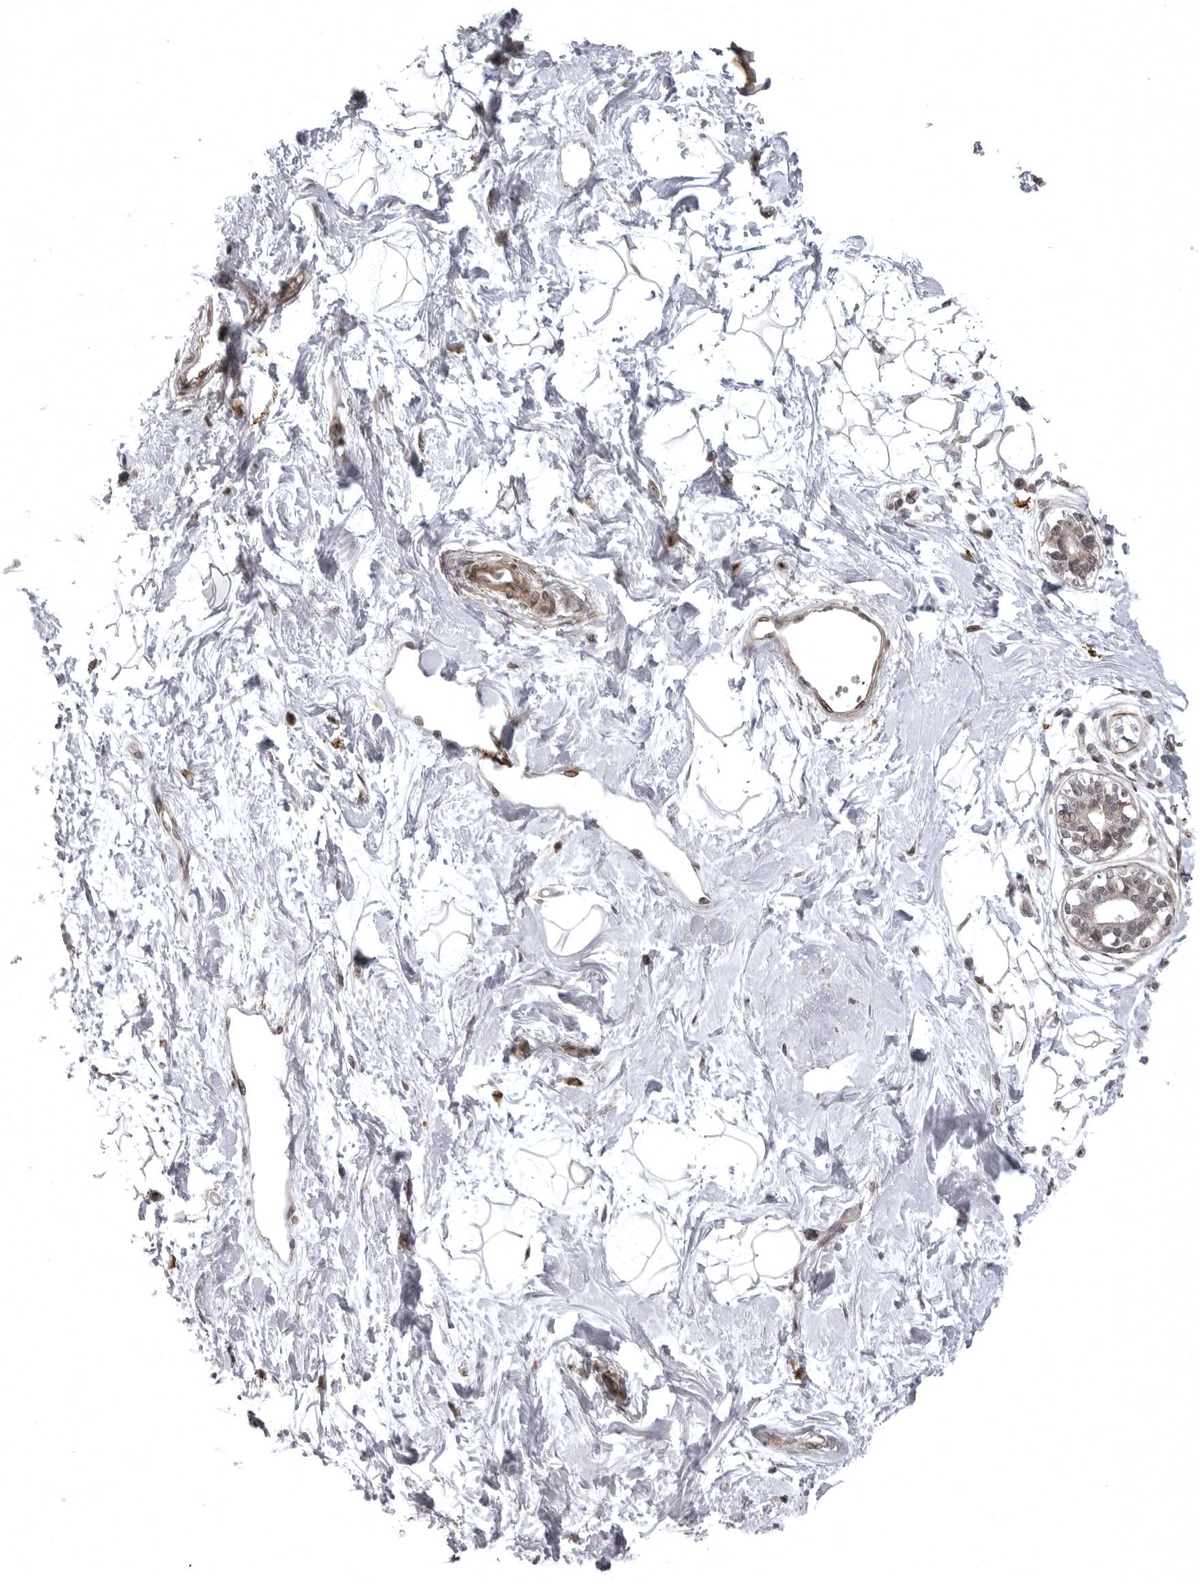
{"staining": {"intensity": "weak", "quantity": "<25%", "location": "nuclear"}, "tissue": "breast", "cell_type": "Adipocytes", "image_type": "normal", "snomed": [{"axis": "morphology", "description": "Normal tissue, NOS"}, {"axis": "topography", "description": "Breast"}], "caption": "Adipocytes show no significant protein expression in benign breast. (DAB (3,3'-diaminobenzidine) IHC visualized using brightfield microscopy, high magnification).", "gene": "SNX16", "patient": {"sex": "female", "age": 45}}